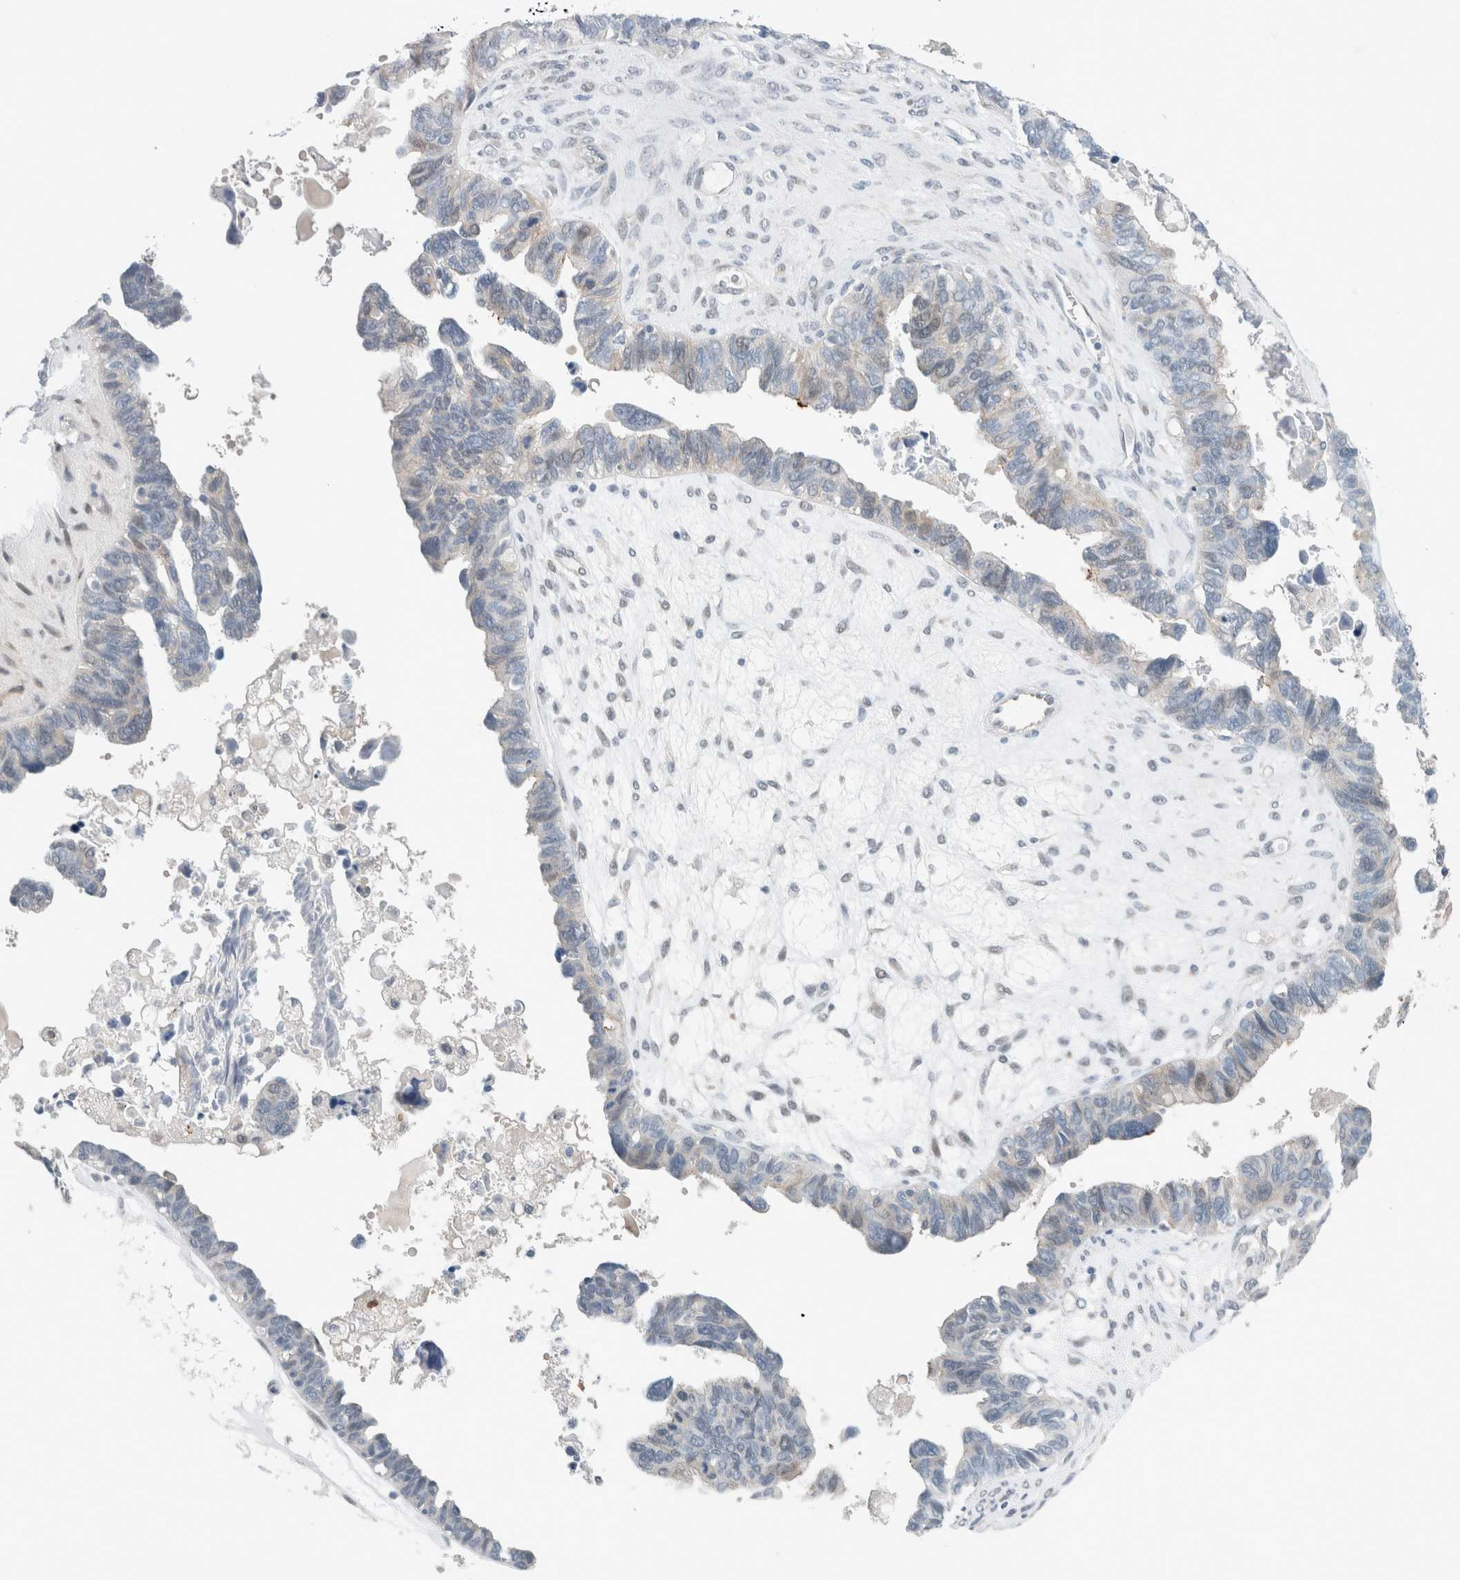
{"staining": {"intensity": "negative", "quantity": "none", "location": "none"}, "tissue": "ovarian cancer", "cell_type": "Tumor cells", "image_type": "cancer", "snomed": [{"axis": "morphology", "description": "Cystadenocarcinoma, serous, NOS"}, {"axis": "topography", "description": "Ovary"}], "caption": "Tumor cells are negative for protein expression in human ovarian cancer. (DAB IHC visualized using brightfield microscopy, high magnification).", "gene": "CRAT", "patient": {"sex": "female", "age": 79}}